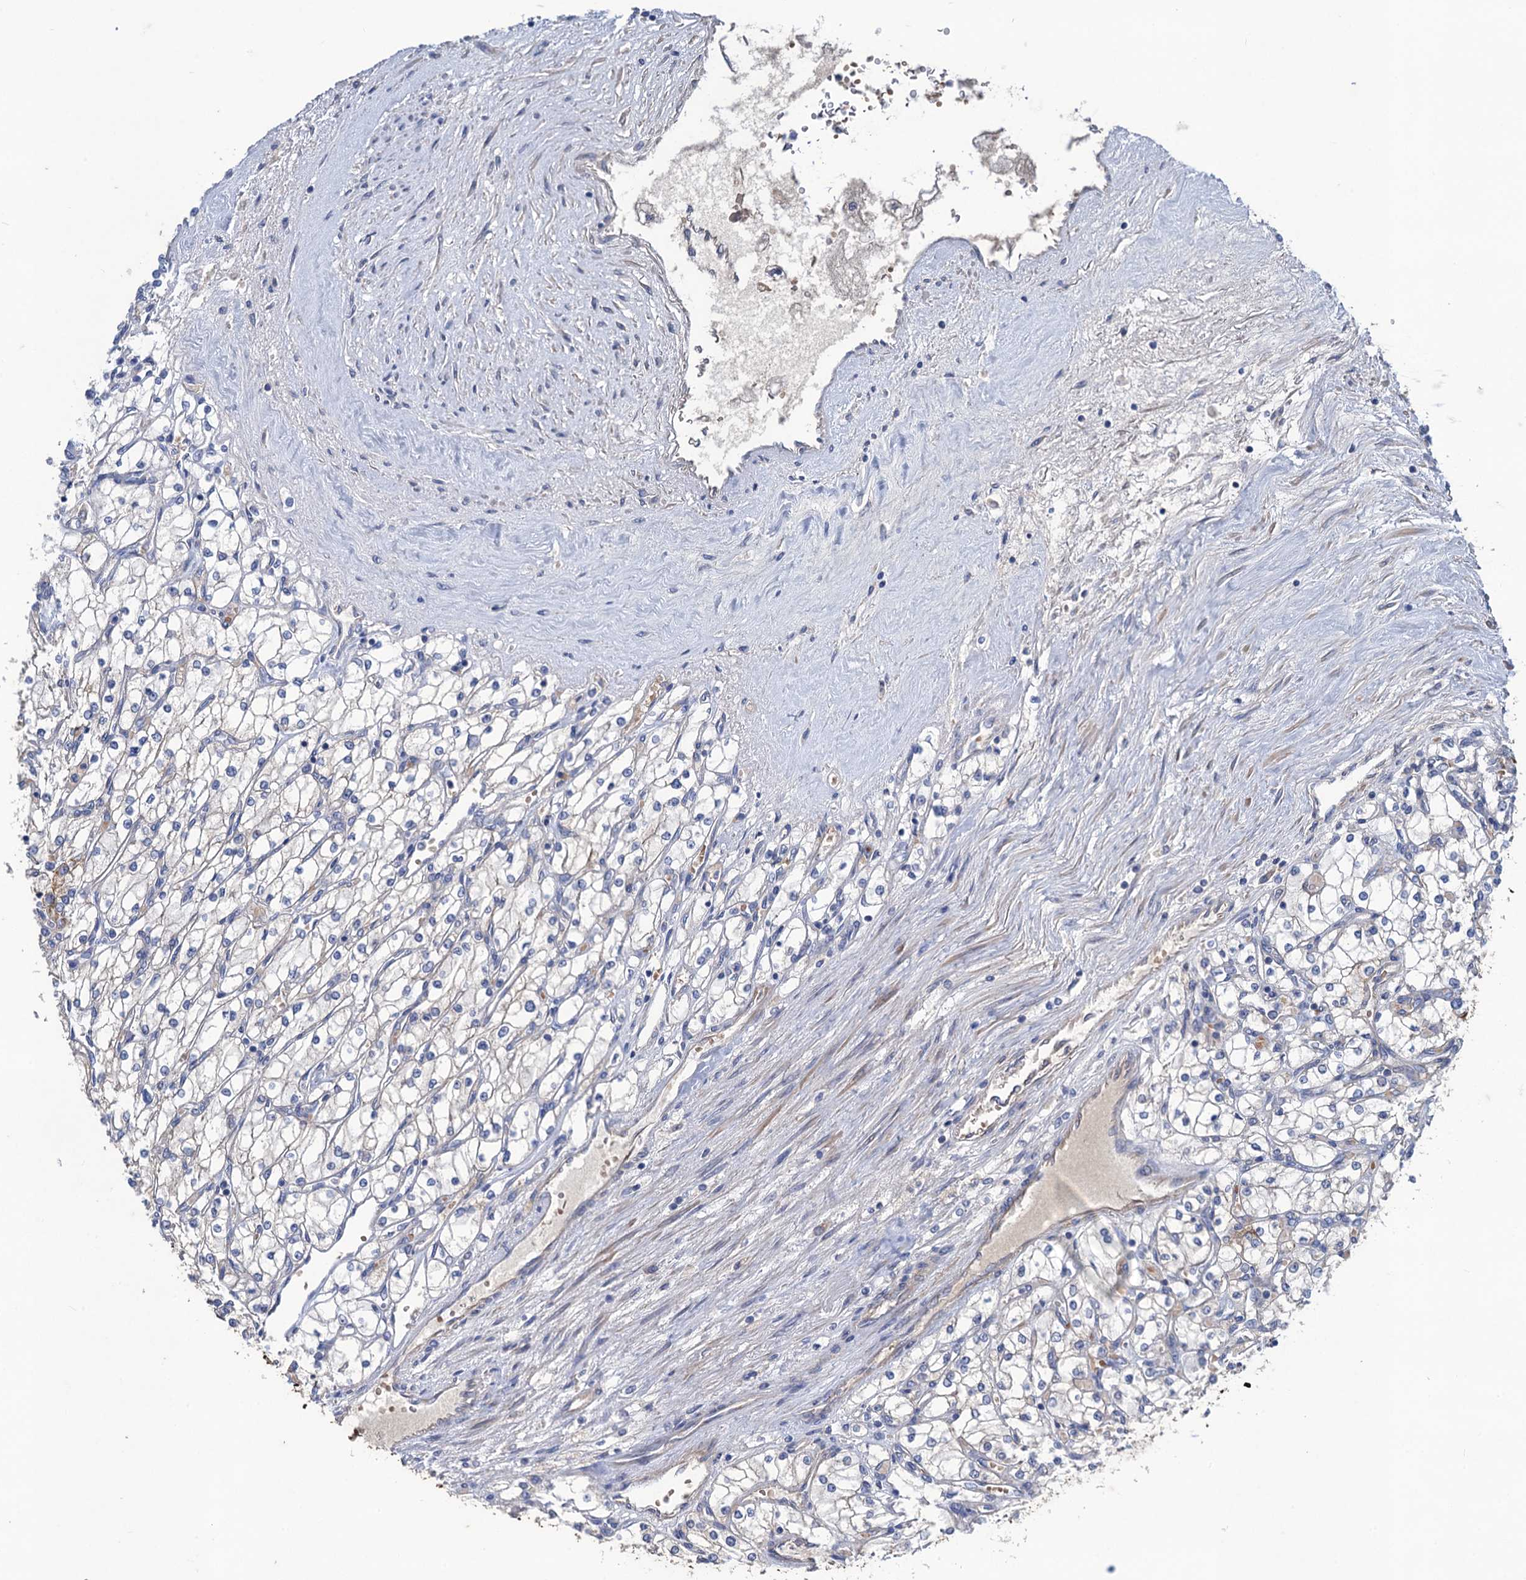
{"staining": {"intensity": "negative", "quantity": "none", "location": "none"}, "tissue": "renal cancer", "cell_type": "Tumor cells", "image_type": "cancer", "snomed": [{"axis": "morphology", "description": "Adenocarcinoma, NOS"}, {"axis": "topography", "description": "Kidney"}], "caption": "Immunohistochemistry micrograph of neoplastic tissue: renal cancer stained with DAB (3,3'-diaminobenzidine) reveals no significant protein positivity in tumor cells.", "gene": "SMCO3", "patient": {"sex": "male", "age": 80}}